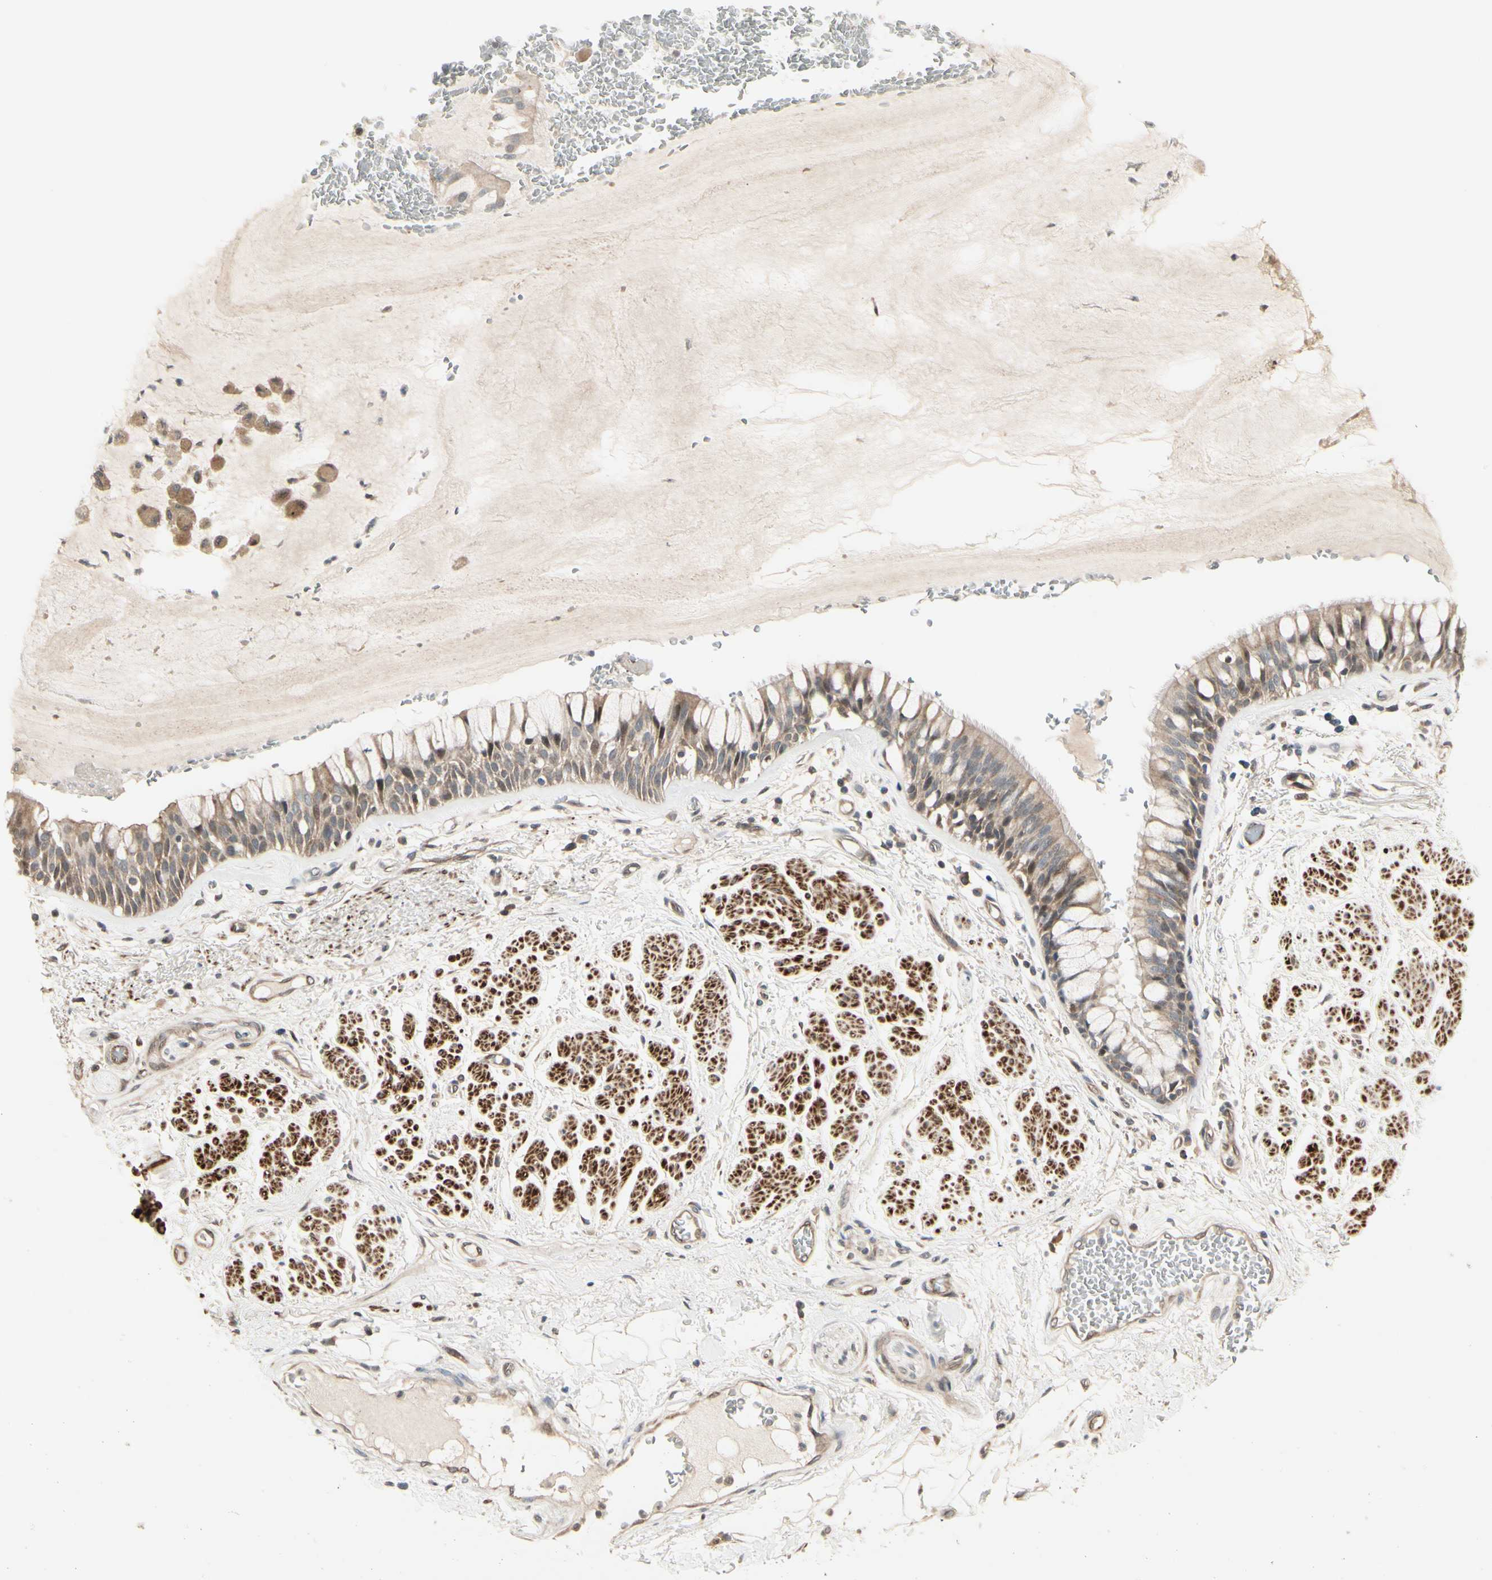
{"staining": {"intensity": "weak", "quantity": ">75%", "location": "cytoplasmic/membranous"}, "tissue": "bronchus", "cell_type": "Respiratory epithelial cells", "image_type": "normal", "snomed": [{"axis": "morphology", "description": "Normal tissue, NOS"}, {"axis": "topography", "description": "Bronchus"}], "caption": "IHC of normal human bronchus displays low levels of weak cytoplasmic/membranous staining in approximately >75% of respiratory epithelial cells. (Brightfield microscopy of DAB IHC at high magnification).", "gene": "SVBP", "patient": {"sex": "male", "age": 66}}